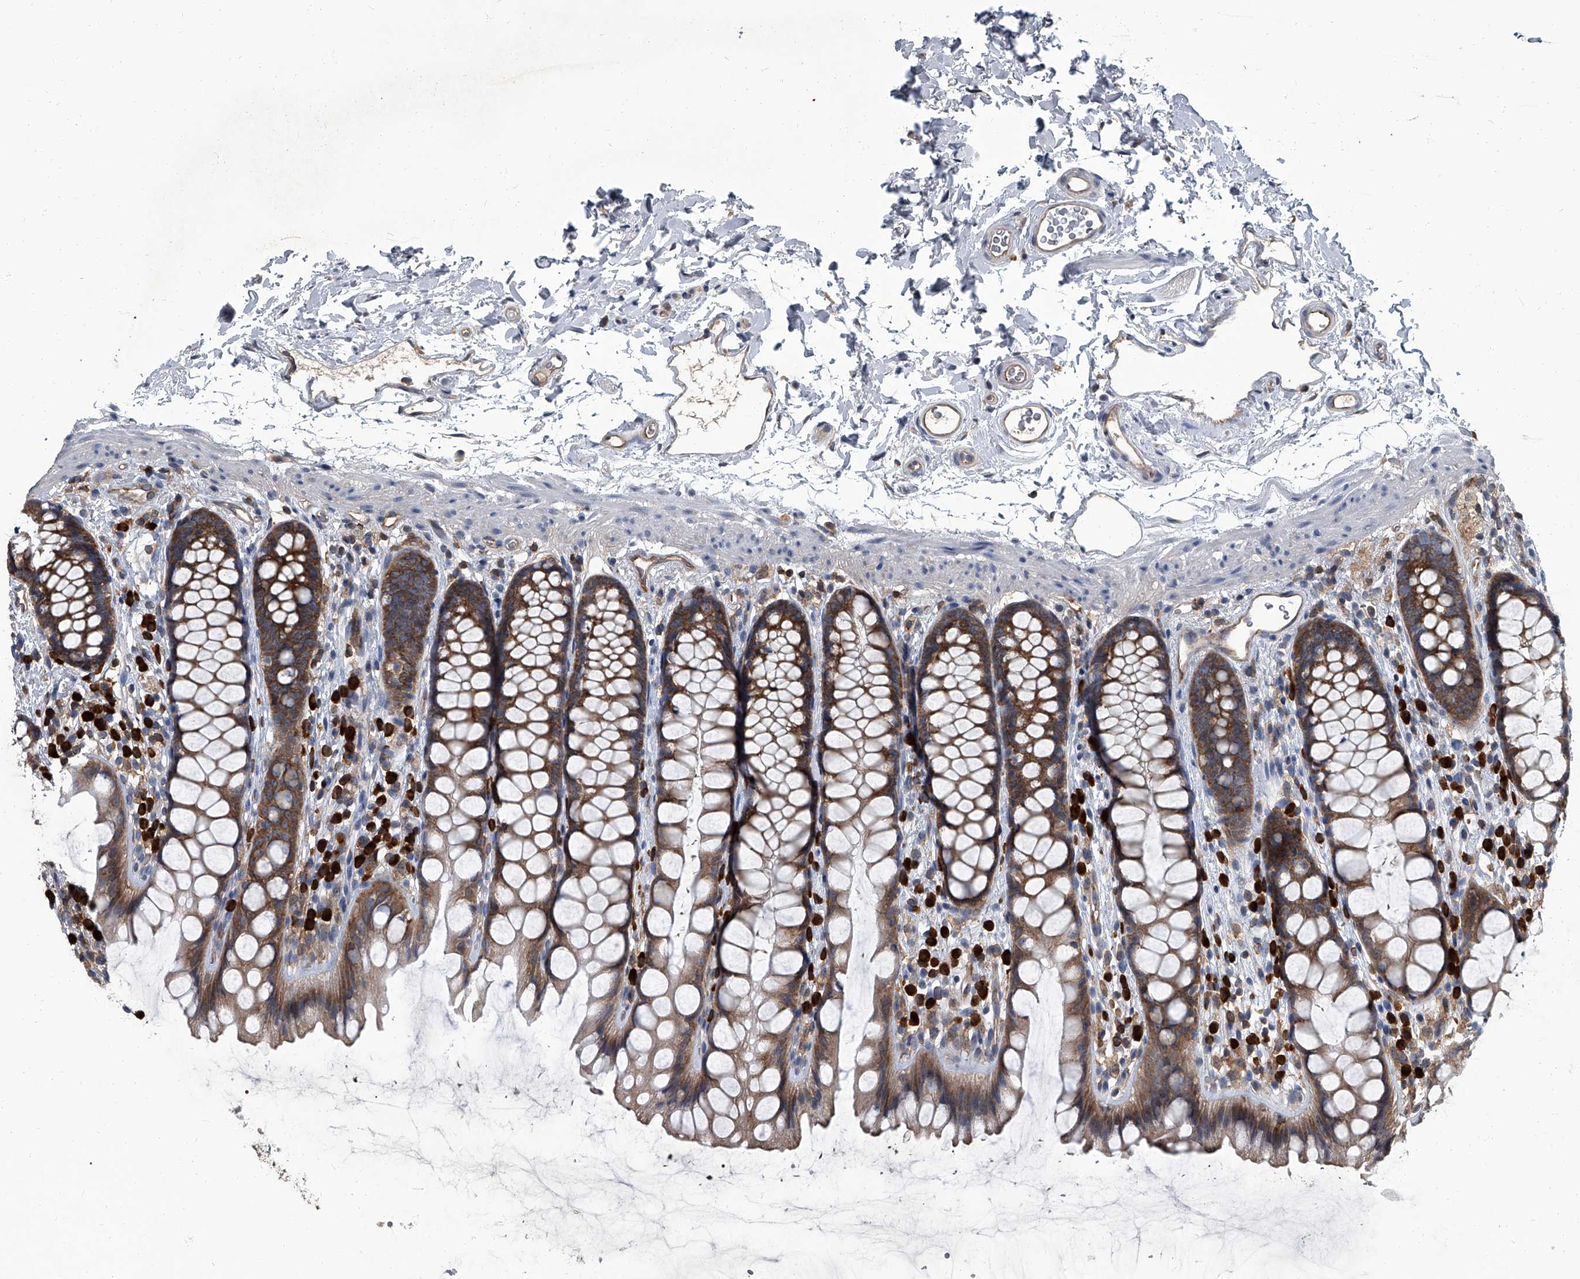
{"staining": {"intensity": "moderate", "quantity": ">75%", "location": "cytoplasmic/membranous"}, "tissue": "rectum", "cell_type": "Glandular cells", "image_type": "normal", "snomed": [{"axis": "morphology", "description": "Normal tissue, NOS"}, {"axis": "topography", "description": "Rectum"}], "caption": "Immunohistochemical staining of normal rectum displays >75% levels of moderate cytoplasmic/membranous protein expression in about >75% of glandular cells. Nuclei are stained in blue.", "gene": "CDV3", "patient": {"sex": "female", "age": 65}}